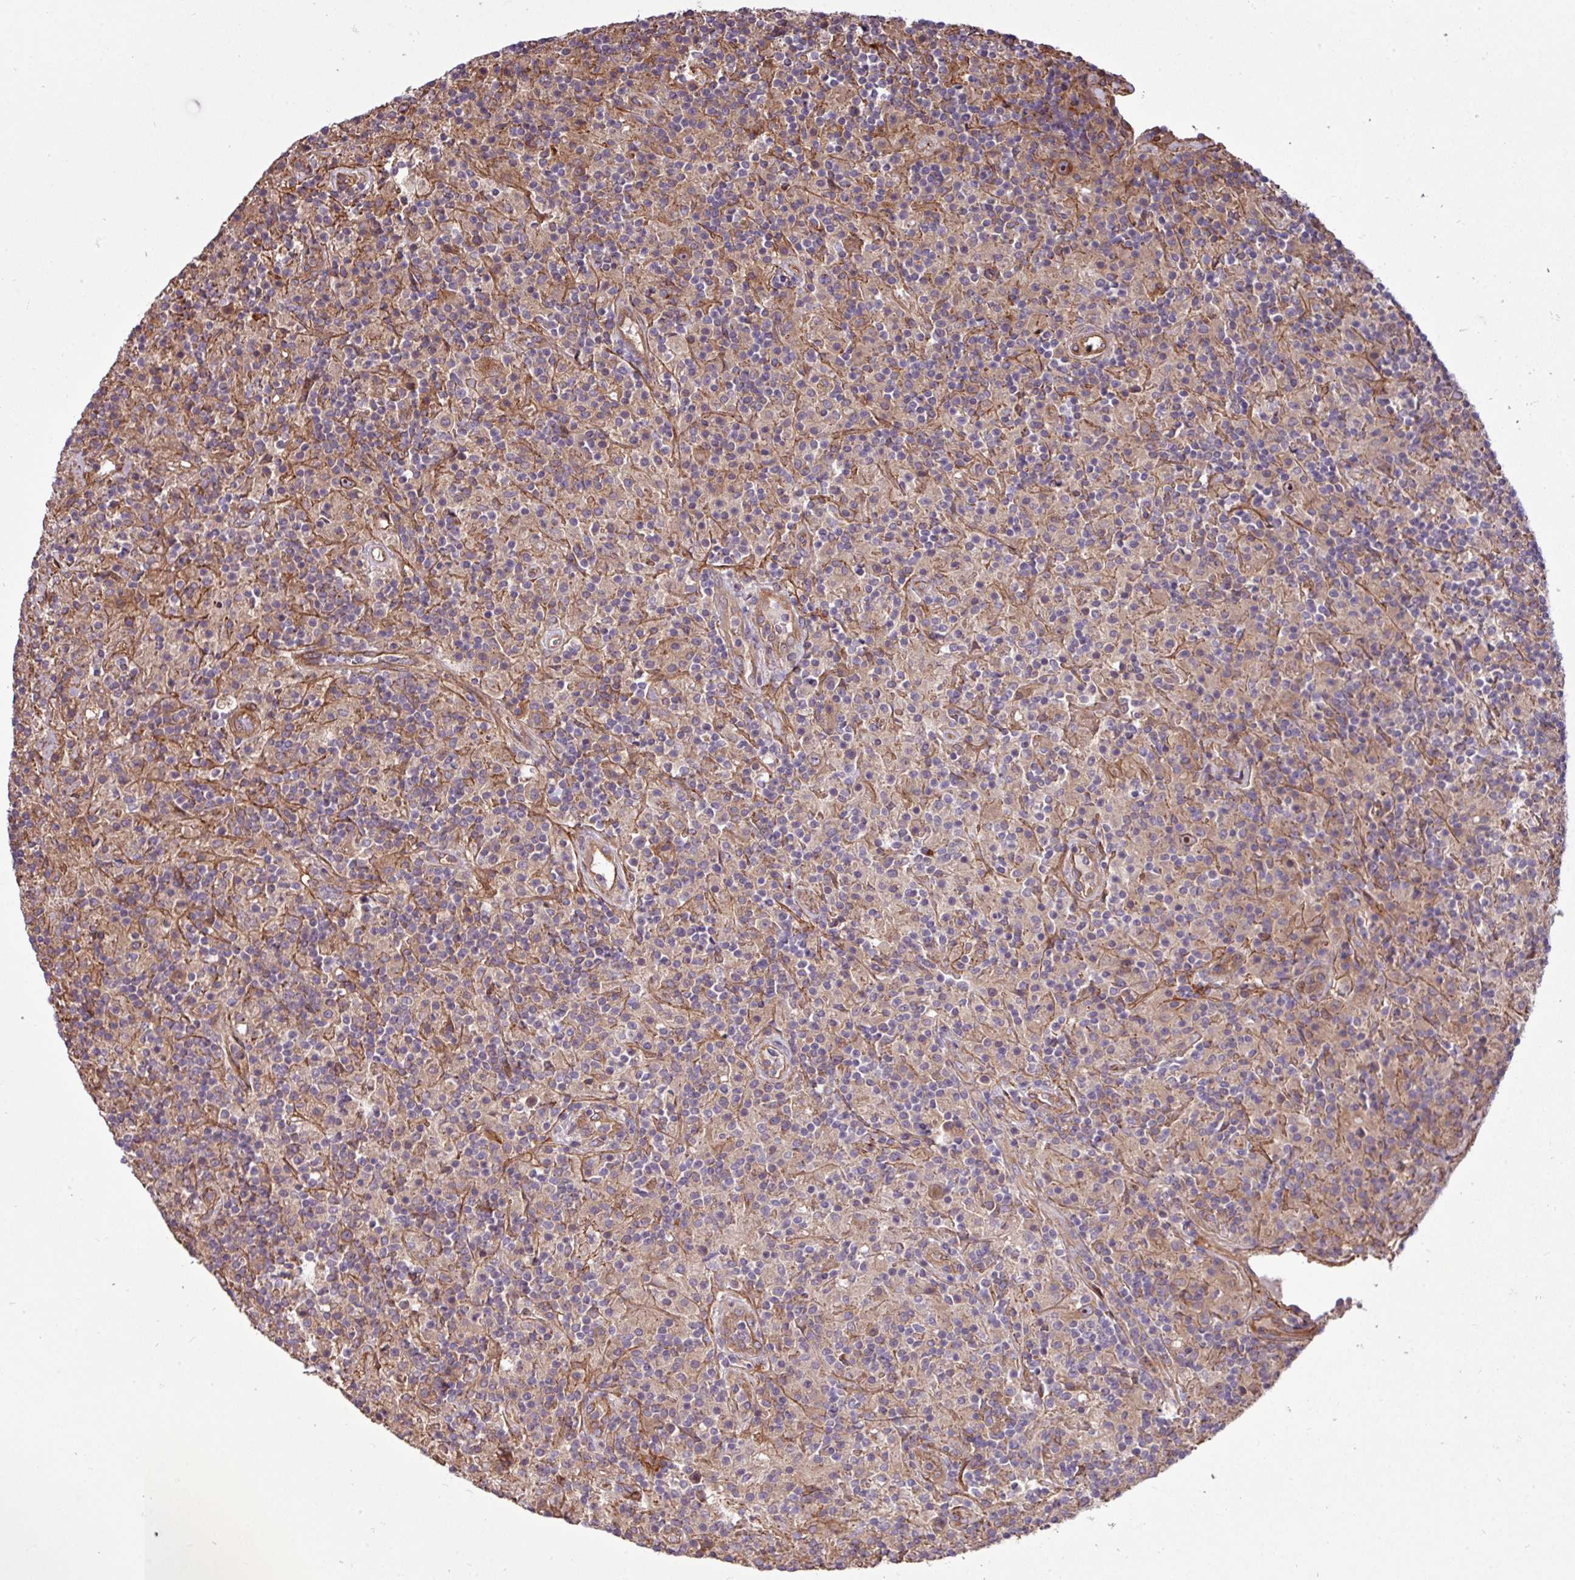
{"staining": {"intensity": "strong", "quantity": ">75%", "location": "cytoplasmic/membranous"}, "tissue": "lymphoma", "cell_type": "Tumor cells", "image_type": "cancer", "snomed": [{"axis": "morphology", "description": "Hodgkin's disease, NOS"}, {"axis": "topography", "description": "Lymph node"}], "caption": "Strong cytoplasmic/membranous protein staining is seen in about >75% of tumor cells in lymphoma.", "gene": "ZNF300", "patient": {"sex": "male", "age": 70}}